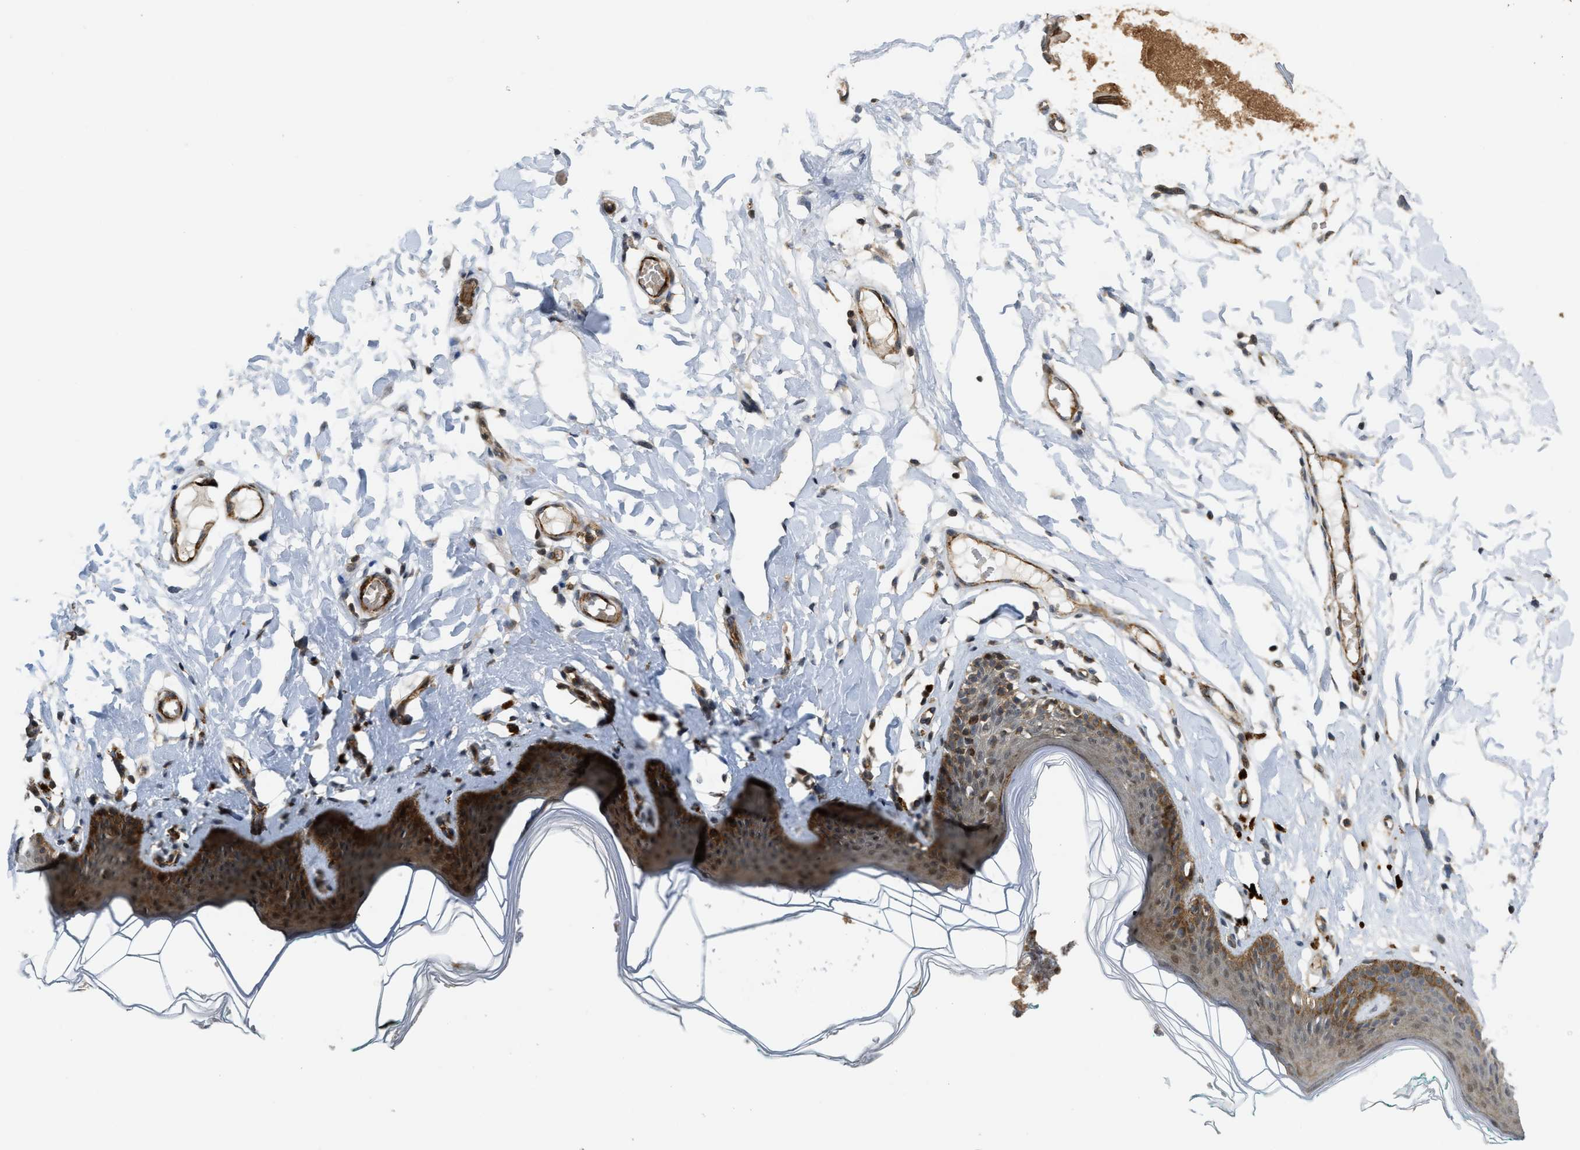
{"staining": {"intensity": "strong", "quantity": "25%-75%", "location": "cytoplasmic/membranous,nuclear"}, "tissue": "skin", "cell_type": "Epidermal cells", "image_type": "normal", "snomed": [{"axis": "morphology", "description": "Normal tissue, NOS"}, {"axis": "topography", "description": "Vulva"}], "caption": "An immunohistochemistry (IHC) image of benign tissue is shown. Protein staining in brown labels strong cytoplasmic/membranous,nuclear positivity in skin within epidermal cells.", "gene": "DPF2", "patient": {"sex": "female", "age": 66}}